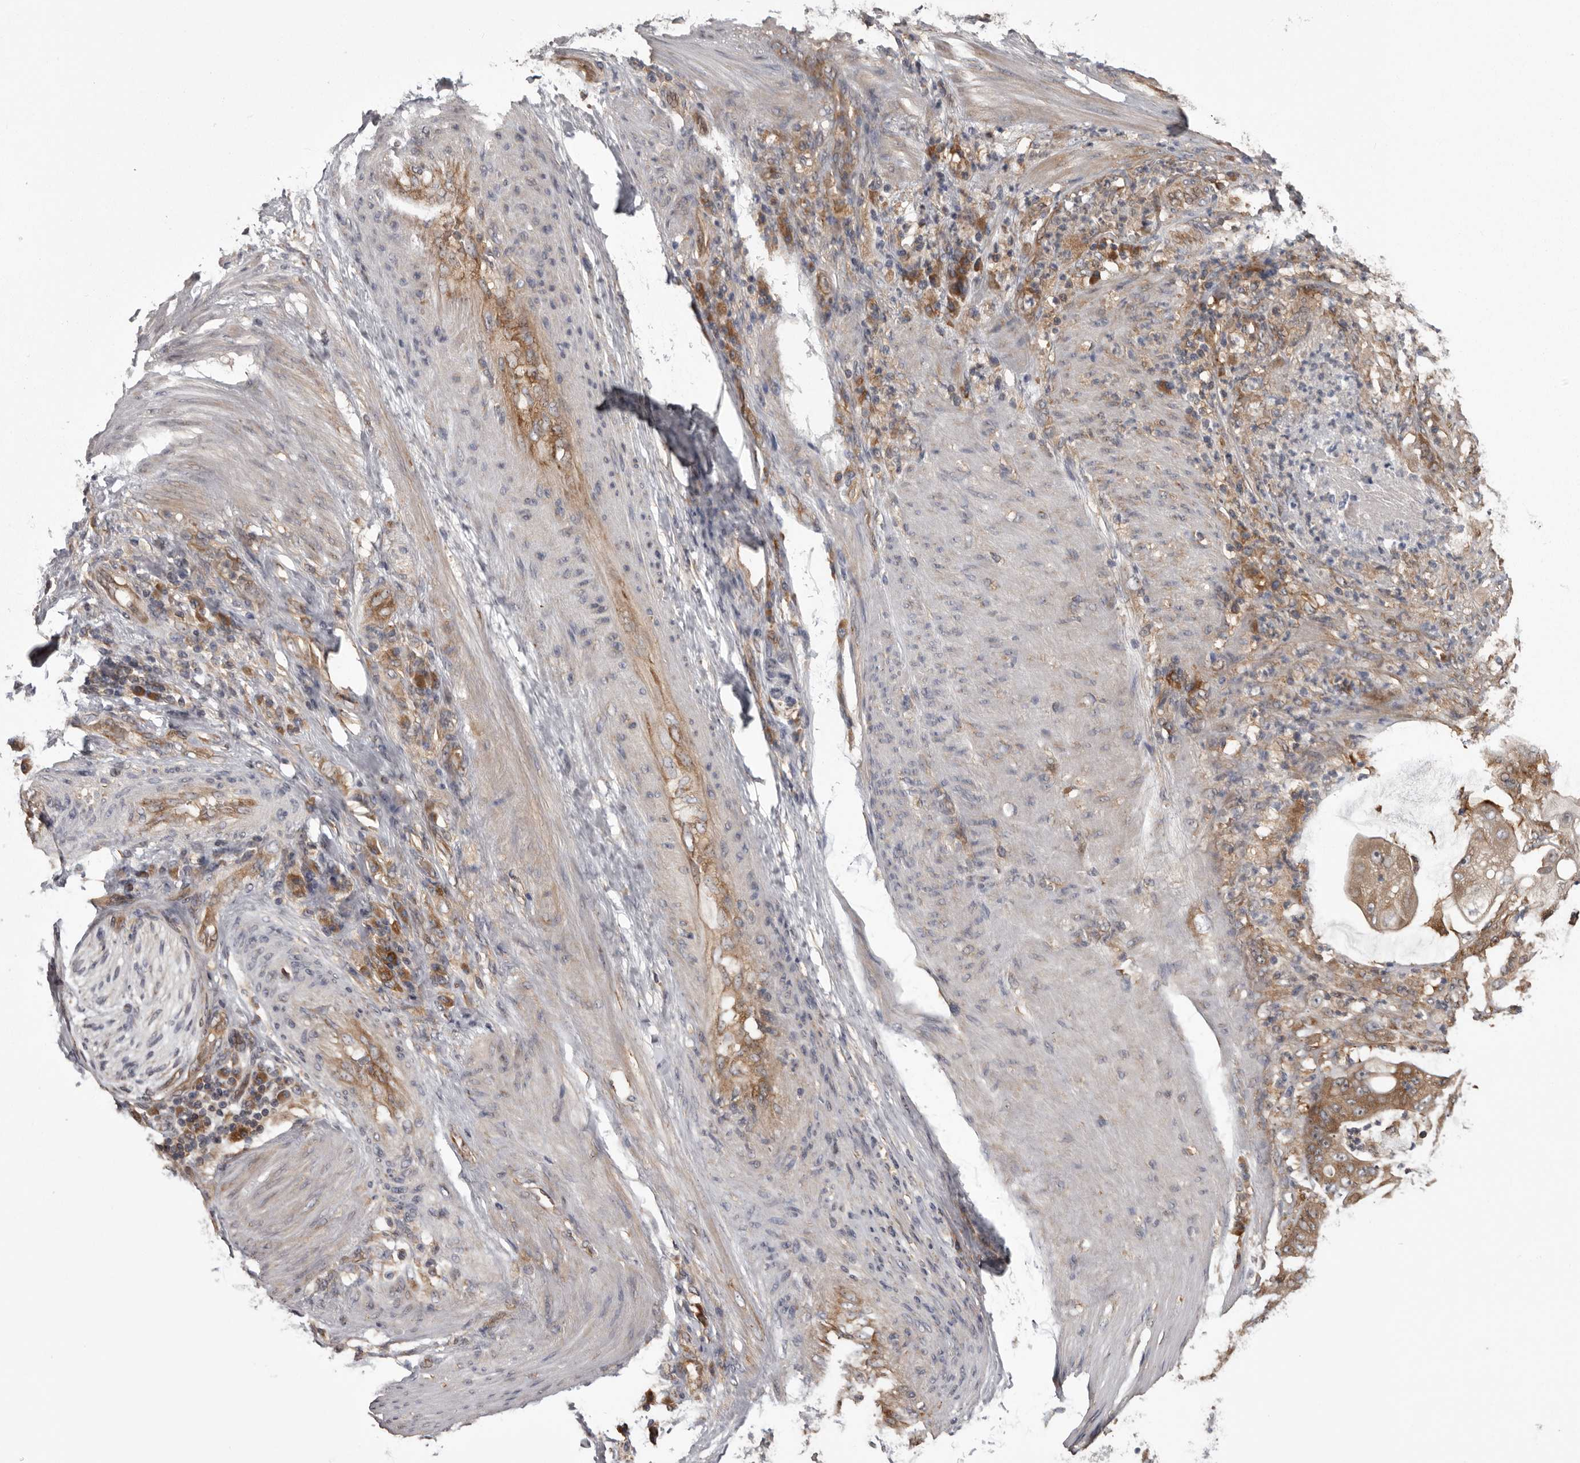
{"staining": {"intensity": "moderate", "quantity": ">75%", "location": "cytoplasmic/membranous"}, "tissue": "stomach cancer", "cell_type": "Tumor cells", "image_type": "cancer", "snomed": [{"axis": "morphology", "description": "Adenocarcinoma, NOS"}, {"axis": "topography", "description": "Stomach"}], "caption": "Adenocarcinoma (stomach) stained with a brown dye shows moderate cytoplasmic/membranous positive staining in approximately >75% of tumor cells.", "gene": "DARS1", "patient": {"sex": "female", "age": 73}}